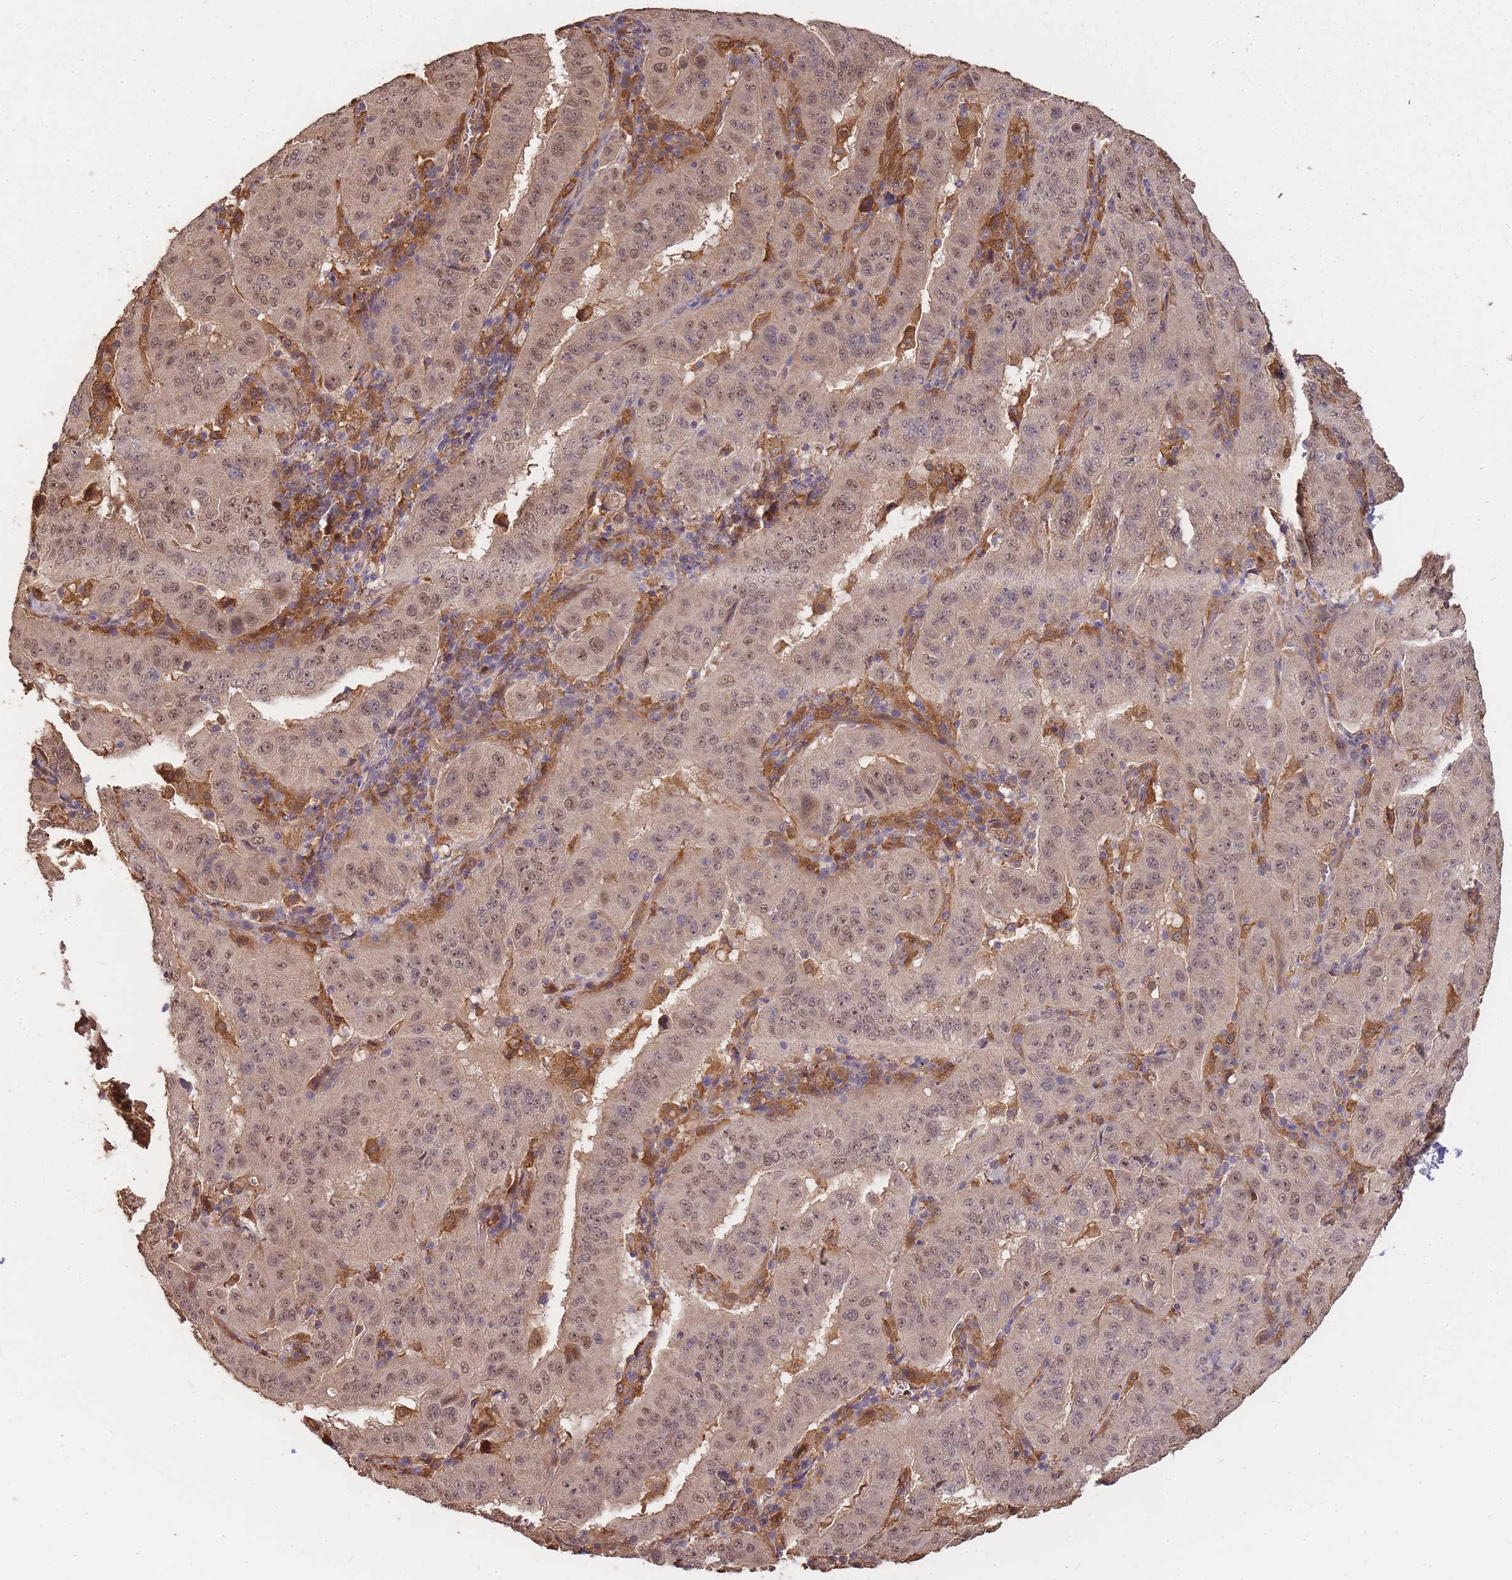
{"staining": {"intensity": "moderate", "quantity": ">75%", "location": "cytoplasmic/membranous,nuclear"}, "tissue": "pancreatic cancer", "cell_type": "Tumor cells", "image_type": "cancer", "snomed": [{"axis": "morphology", "description": "Adenocarcinoma, NOS"}, {"axis": "topography", "description": "Pancreas"}], "caption": "Pancreatic cancer stained with a brown dye exhibits moderate cytoplasmic/membranous and nuclear positive staining in approximately >75% of tumor cells.", "gene": "CDKN2AIPNL", "patient": {"sex": "male", "age": 63}}